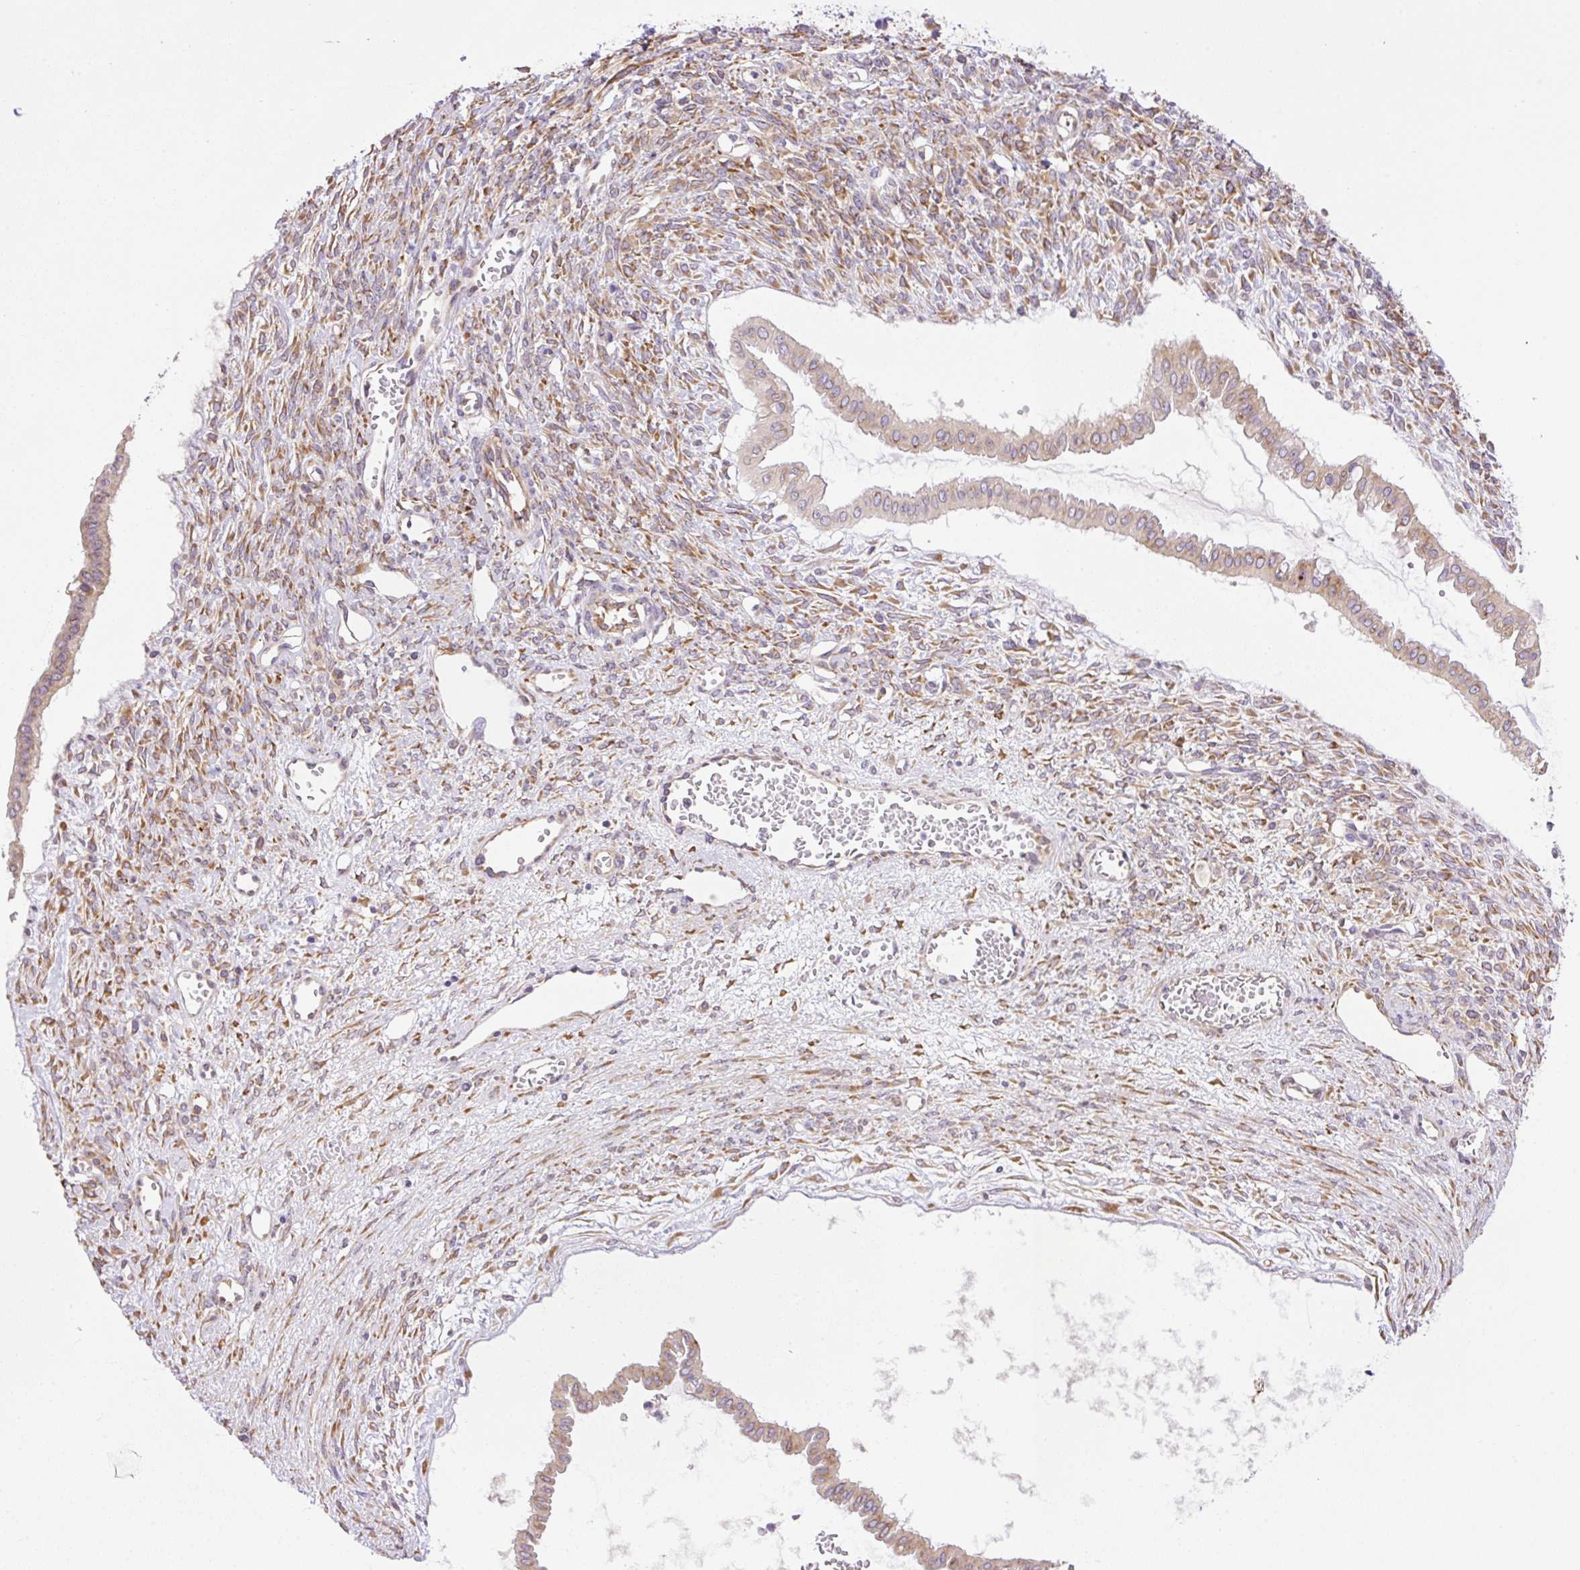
{"staining": {"intensity": "weak", "quantity": "25%-75%", "location": "cytoplasmic/membranous"}, "tissue": "ovarian cancer", "cell_type": "Tumor cells", "image_type": "cancer", "snomed": [{"axis": "morphology", "description": "Cystadenocarcinoma, mucinous, NOS"}, {"axis": "topography", "description": "Ovary"}], "caption": "High-magnification brightfield microscopy of ovarian cancer stained with DAB (3,3'-diaminobenzidine) (brown) and counterstained with hematoxylin (blue). tumor cells exhibit weak cytoplasmic/membranous positivity is seen in approximately25%-75% of cells.", "gene": "POFUT1", "patient": {"sex": "female", "age": 73}}